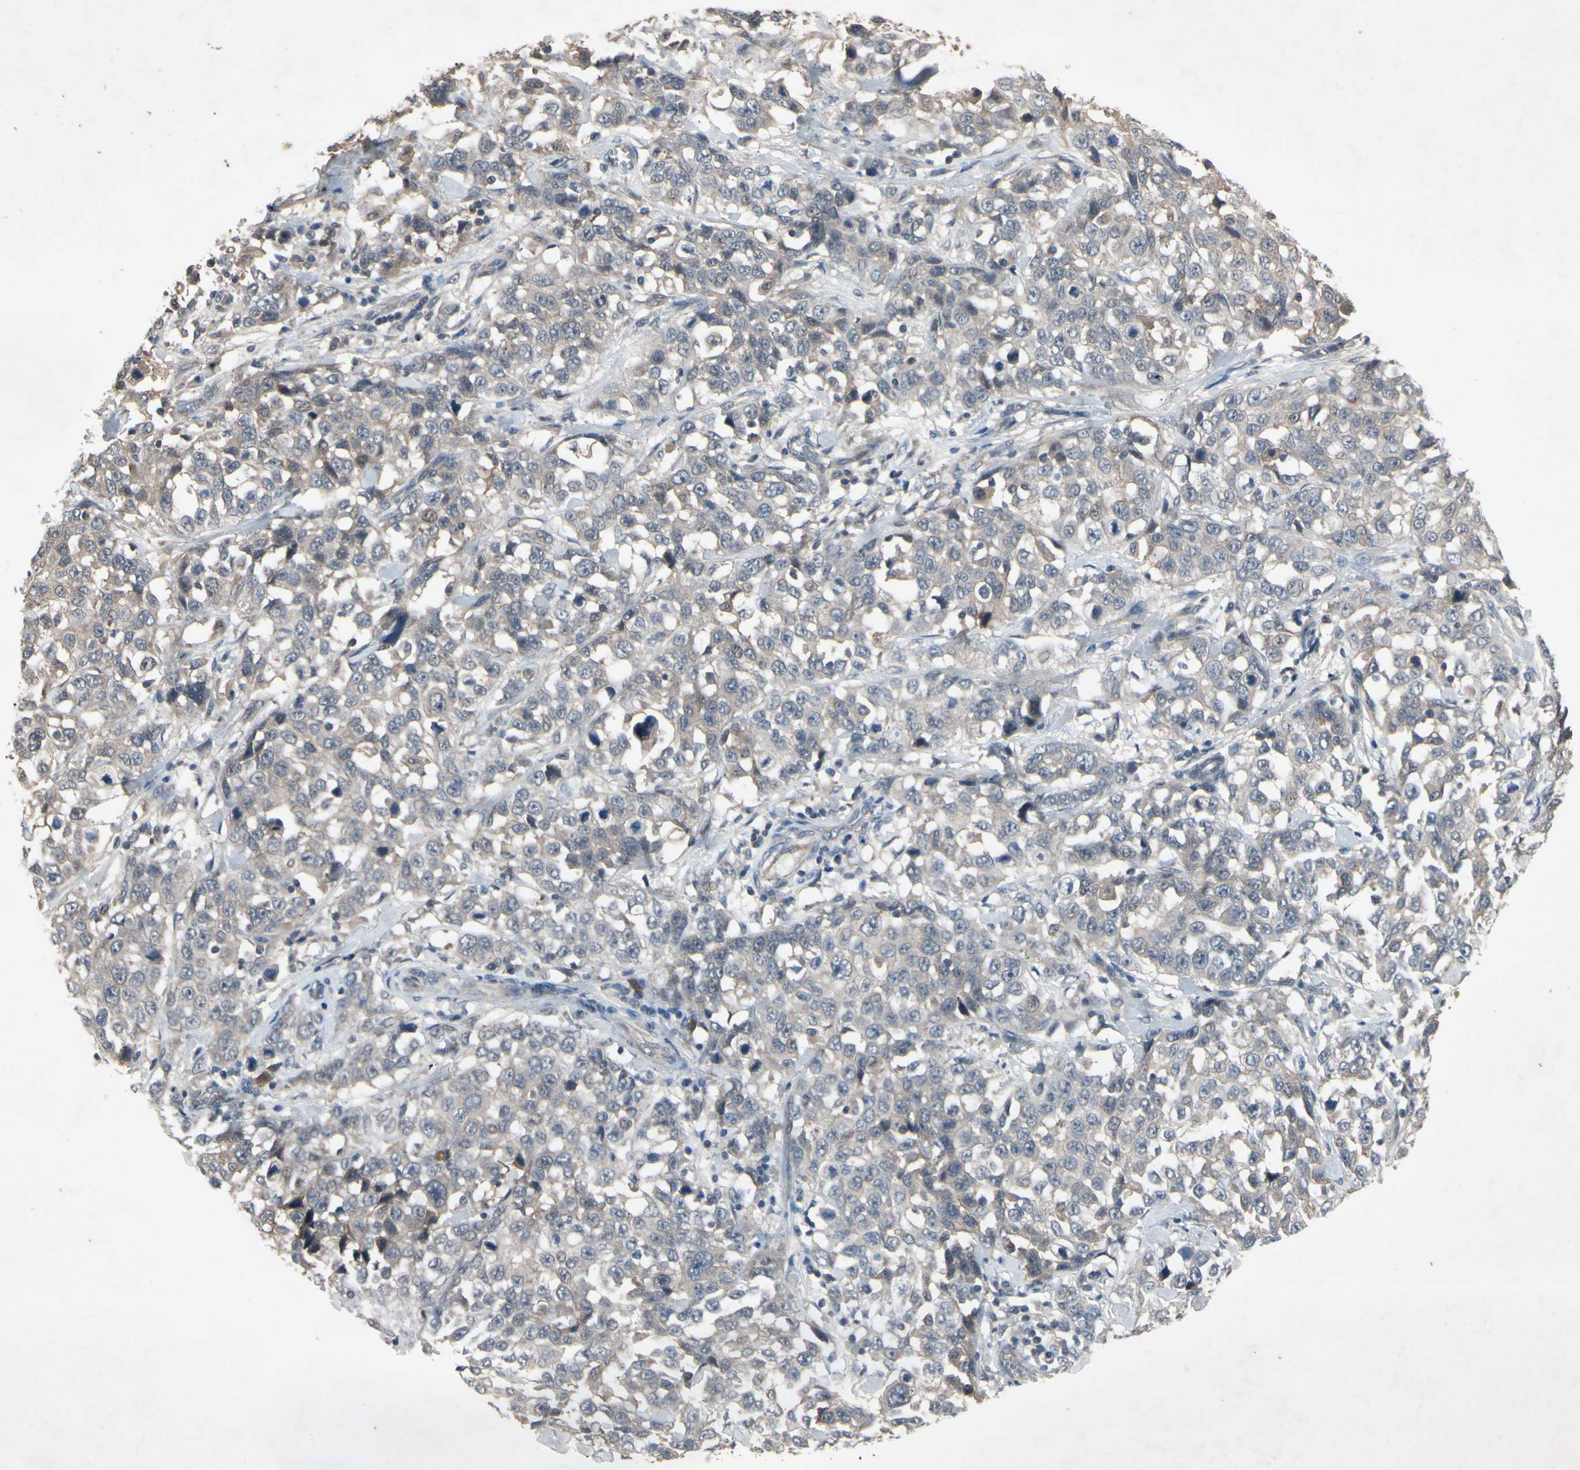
{"staining": {"intensity": "weak", "quantity": ">75%", "location": "cytoplasmic/membranous"}, "tissue": "stomach cancer", "cell_type": "Tumor cells", "image_type": "cancer", "snomed": [{"axis": "morphology", "description": "Normal tissue, NOS"}, {"axis": "morphology", "description": "Adenocarcinoma, NOS"}, {"axis": "topography", "description": "Stomach"}], "caption": "Tumor cells show low levels of weak cytoplasmic/membranous staining in approximately >75% of cells in human stomach cancer.", "gene": "NSF", "patient": {"sex": "male", "age": 48}}